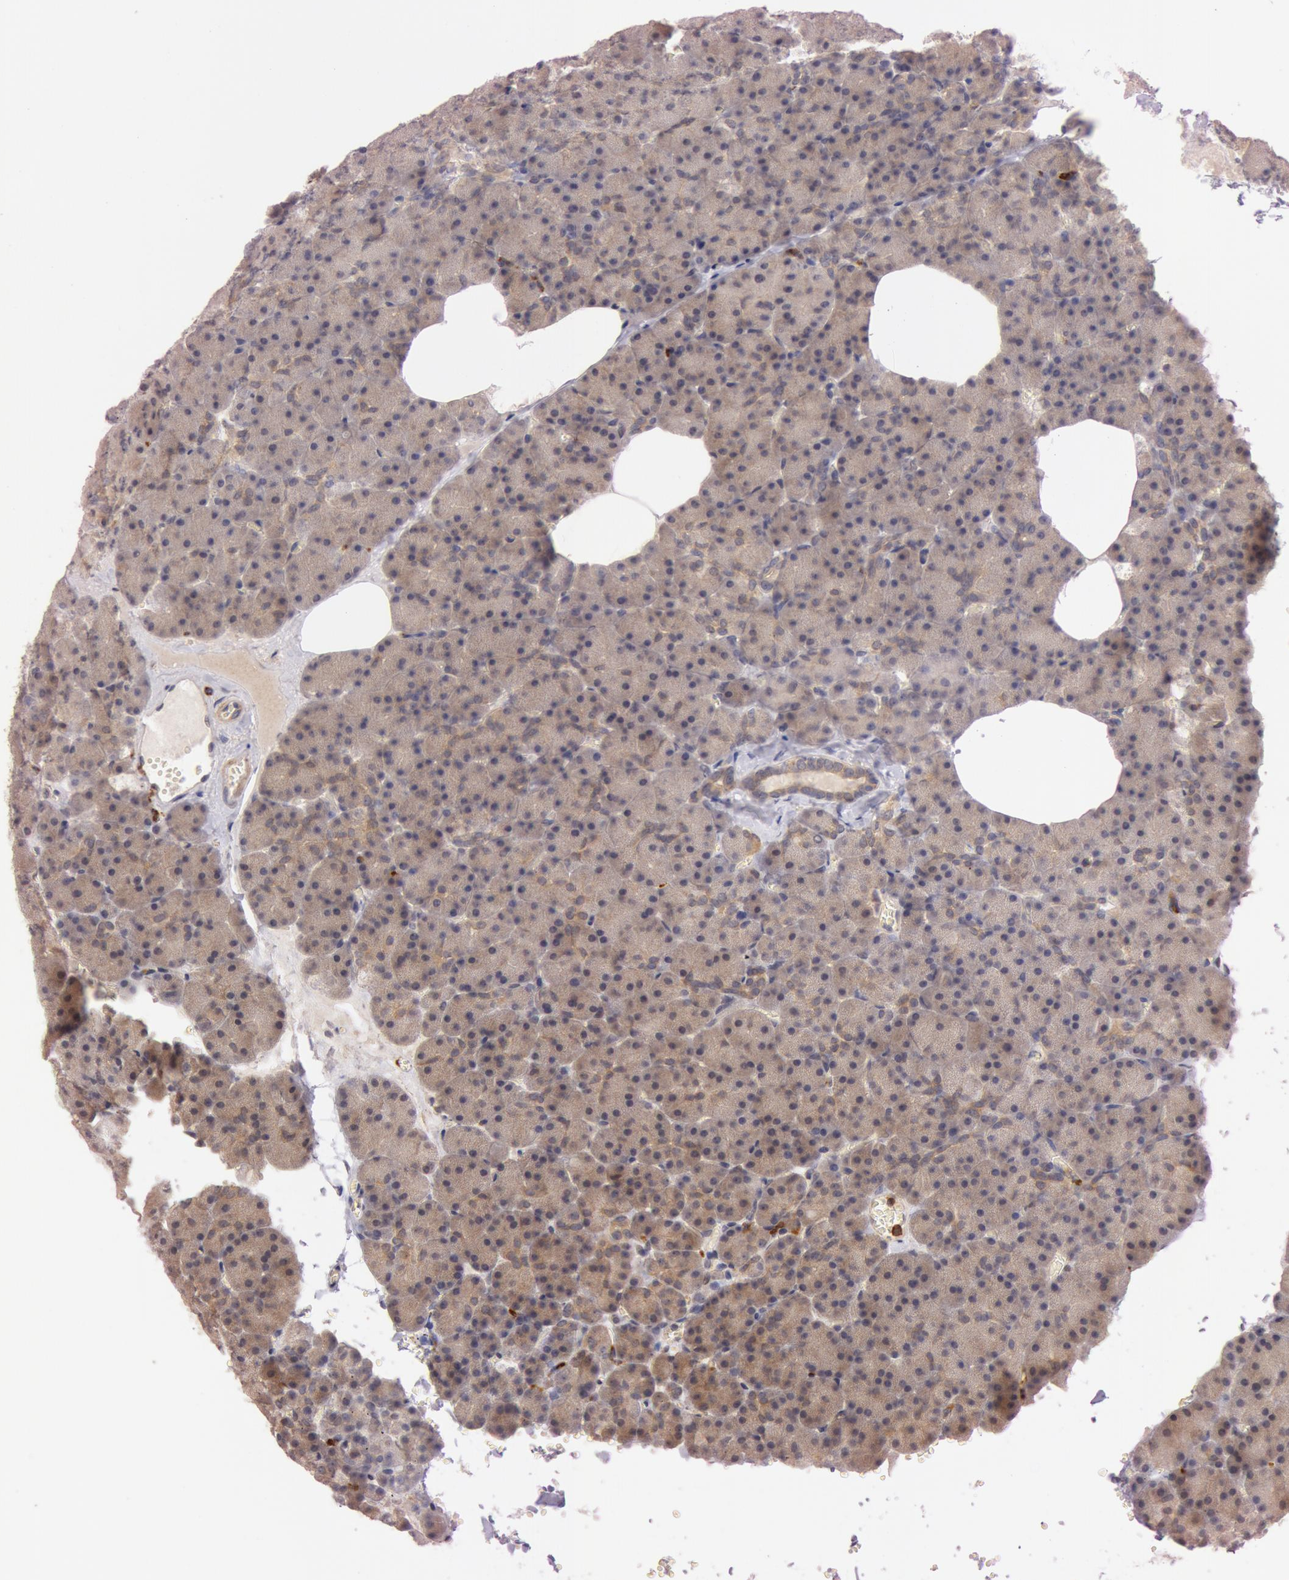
{"staining": {"intensity": "weak", "quantity": ">75%", "location": "cytoplasmic/membranous"}, "tissue": "pancreas", "cell_type": "Exocrine glandular cells", "image_type": "normal", "snomed": [{"axis": "morphology", "description": "Normal tissue, NOS"}, {"axis": "topography", "description": "Pancreas"}], "caption": "Pancreas stained with DAB (3,3'-diaminobenzidine) IHC displays low levels of weak cytoplasmic/membranous positivity in about >75% of exocrine glandular cells.", "gene": "ATG2B", "patient": {"sex": "female", "age": 35}}